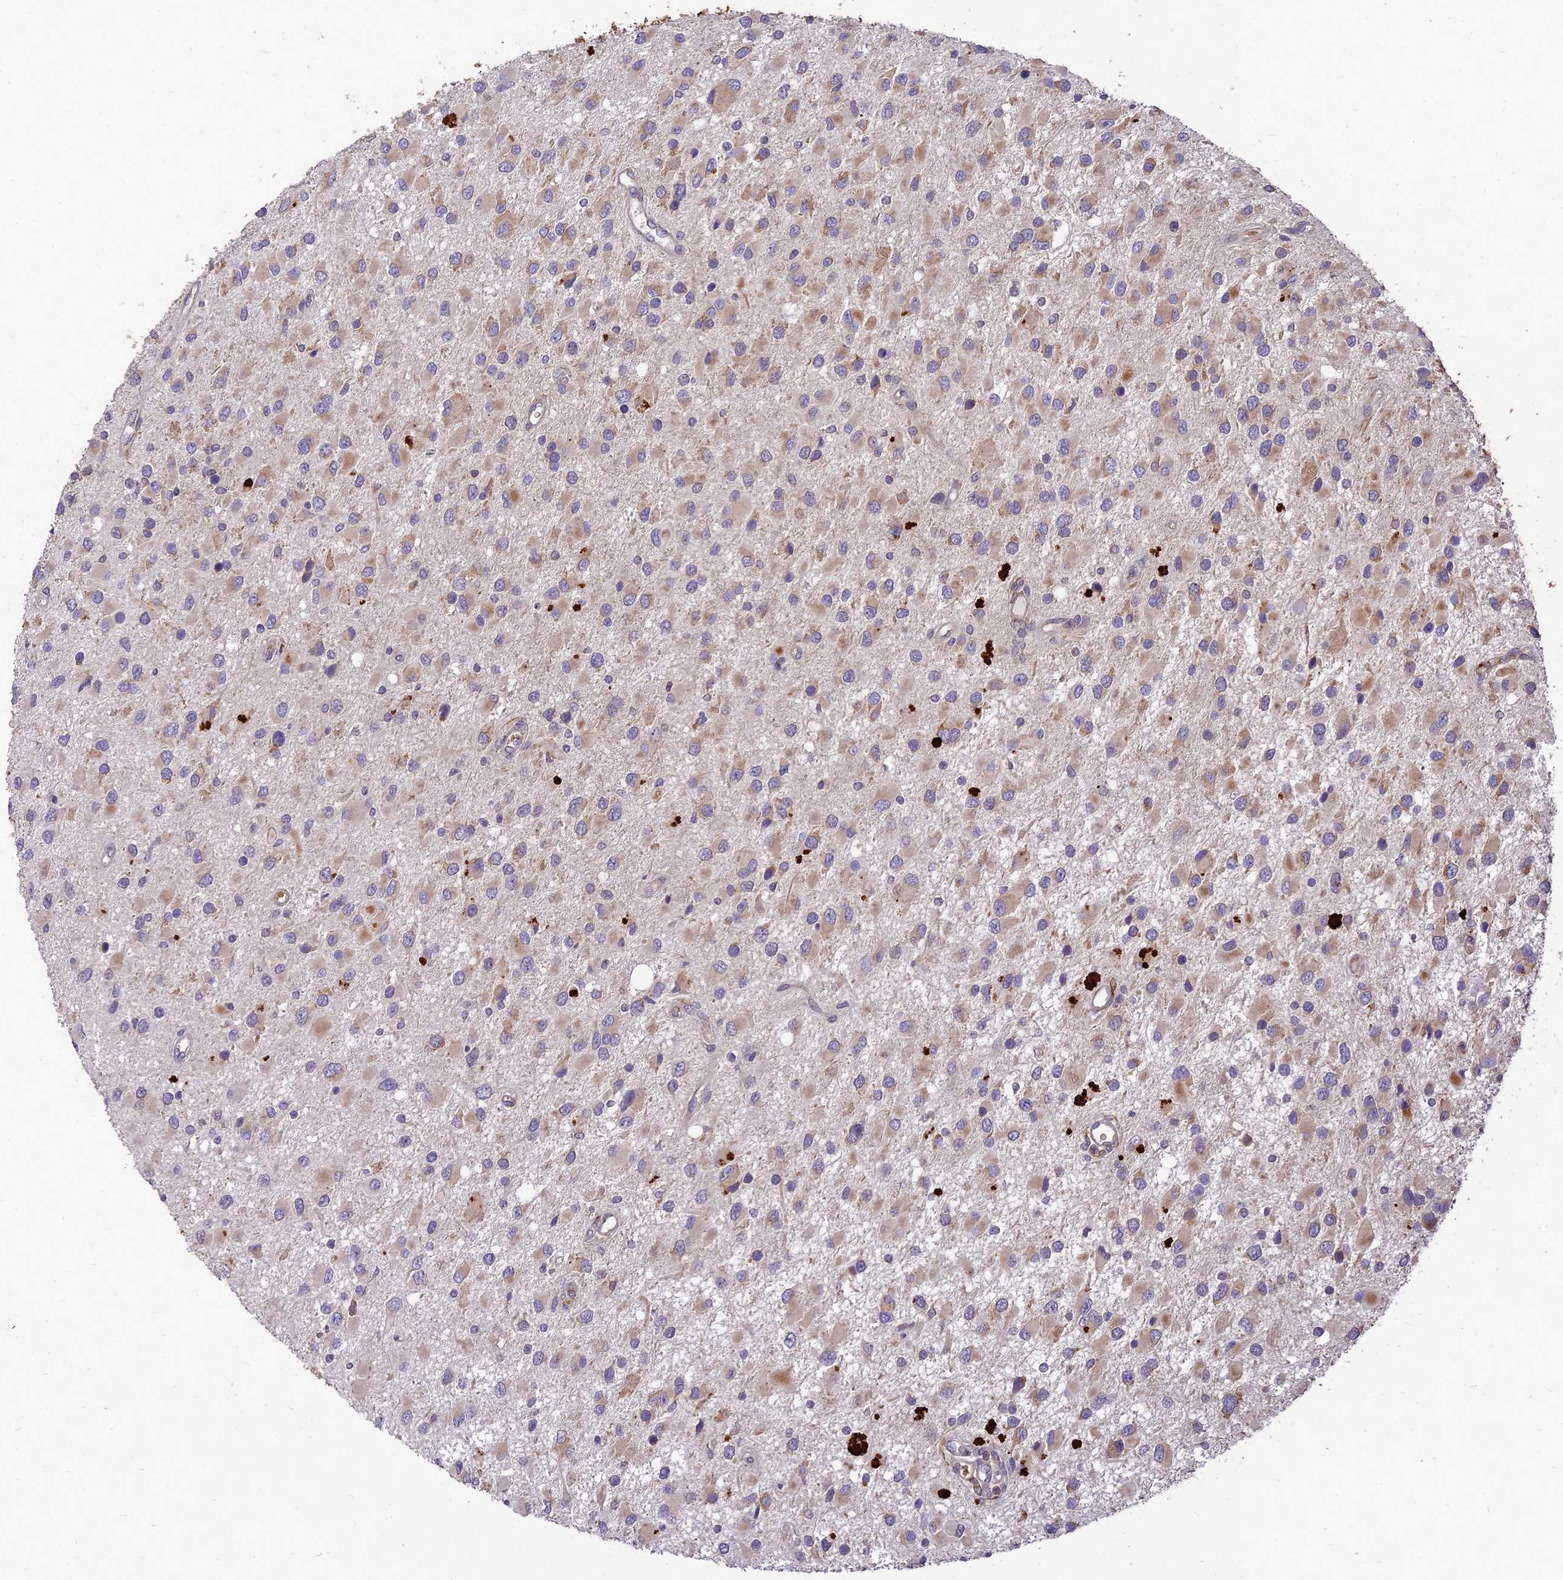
{"staining": {"intensity": "weak", "quantity": "25%-75%", "location": "cytoplasmic/membranous"}, "tissue": "glioma", "cell_type": "Tumor cells", "image_type": "cancer", "snomed": [{"axis": "morphology", "description": "Glioma, malignant, High grade"}, {"axis": "topography", "description": "Brain"}], "caption": "Immunohistochemical staining of glioma shows low levels of weak cytoplasmic/membranous expression in about 25%-75% of tumor cells.", "gene": "PPP1R11", "patient": {"sex": "male", "age": 53}}